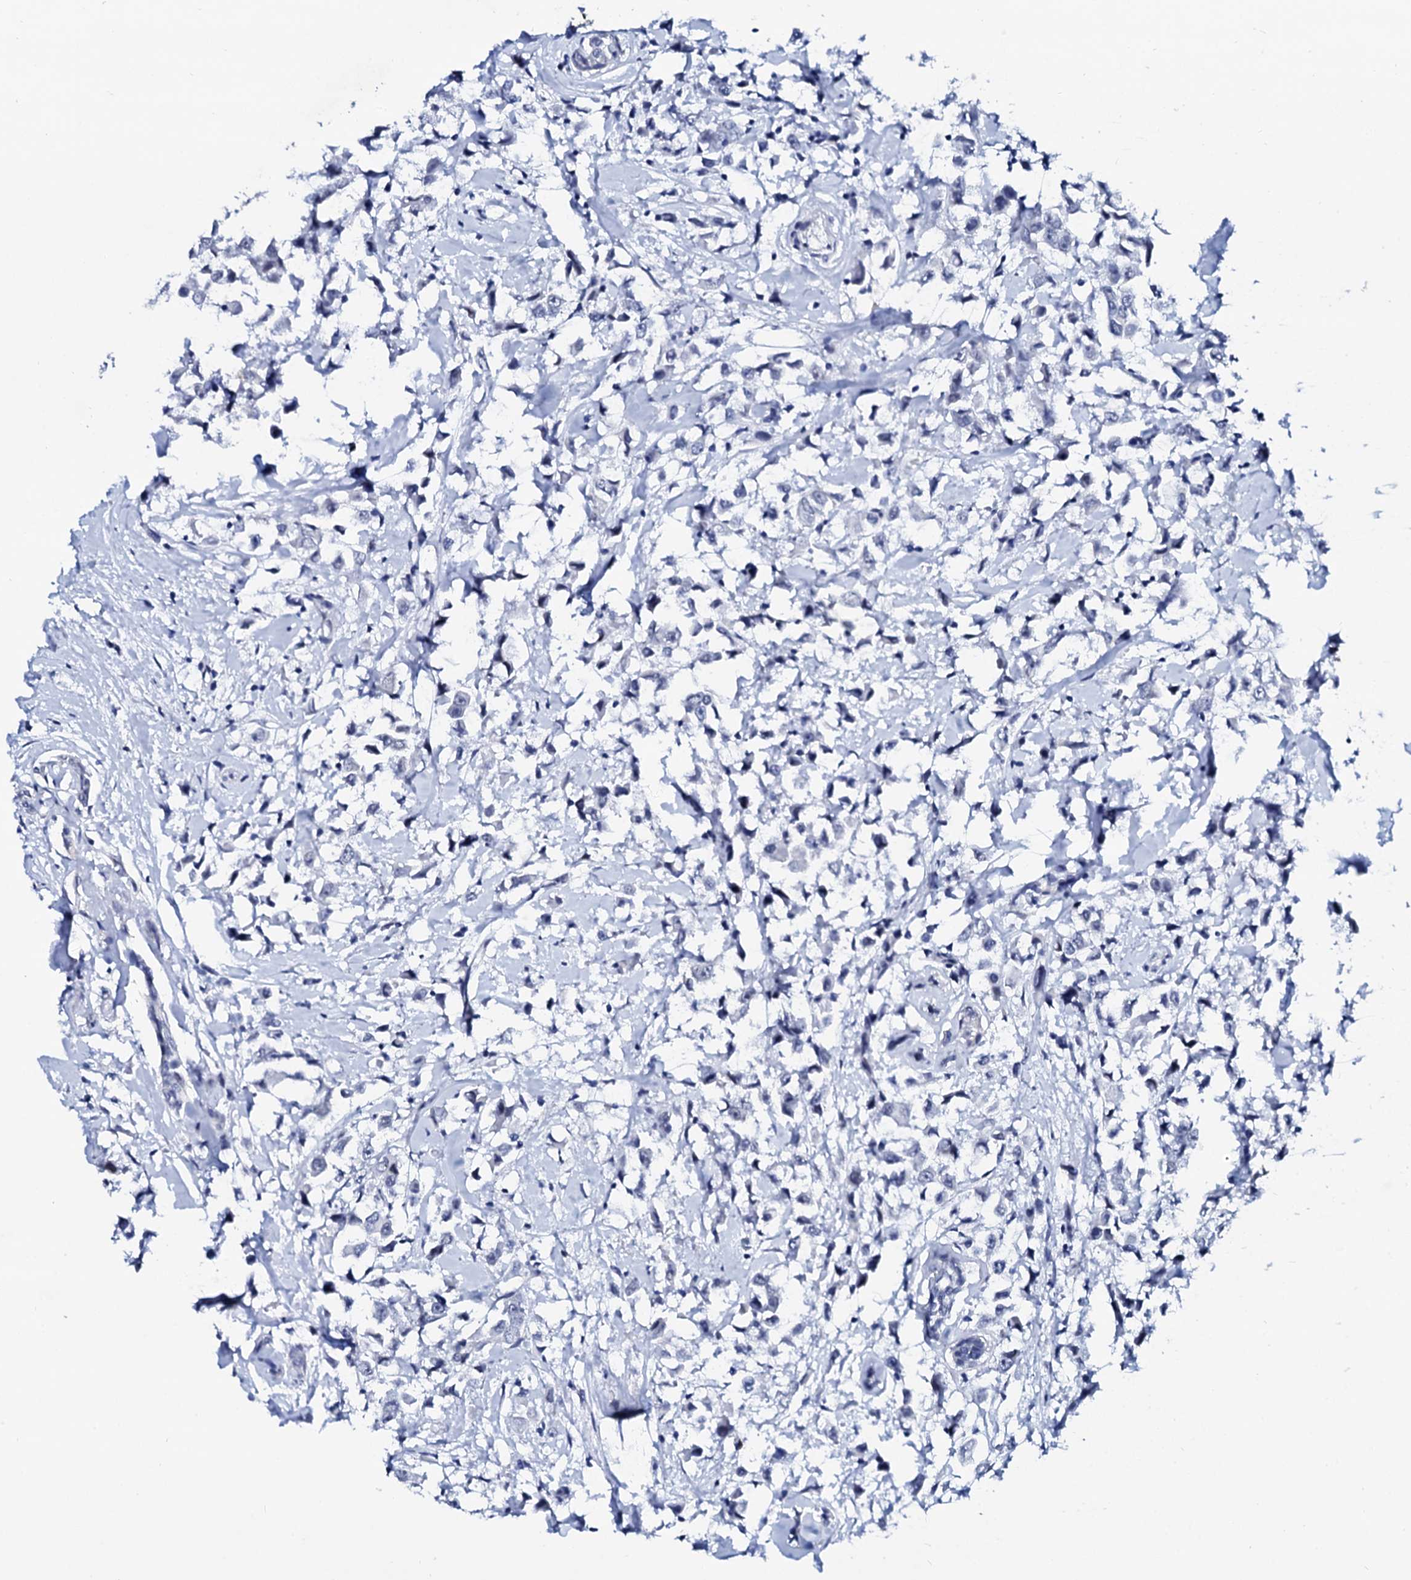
{"staining": {"intensity": "negative", "quantity": "none", "location": "none"}, "tissue": "breast cancer", "cell_type": "Tumor cells", "image_type": "cancer", "snomed": [{"axis": "morphology", "description": "Duct carcinoma"}, {"axis": "topography", "description": "Breast"}], "caption": "The IHC histopathology image has no significant staining in tumor cells of intraductal carcinoma (breast) tissue.", "gene": "SPATA19", "patient": {"sex": "female", "age": 61}}